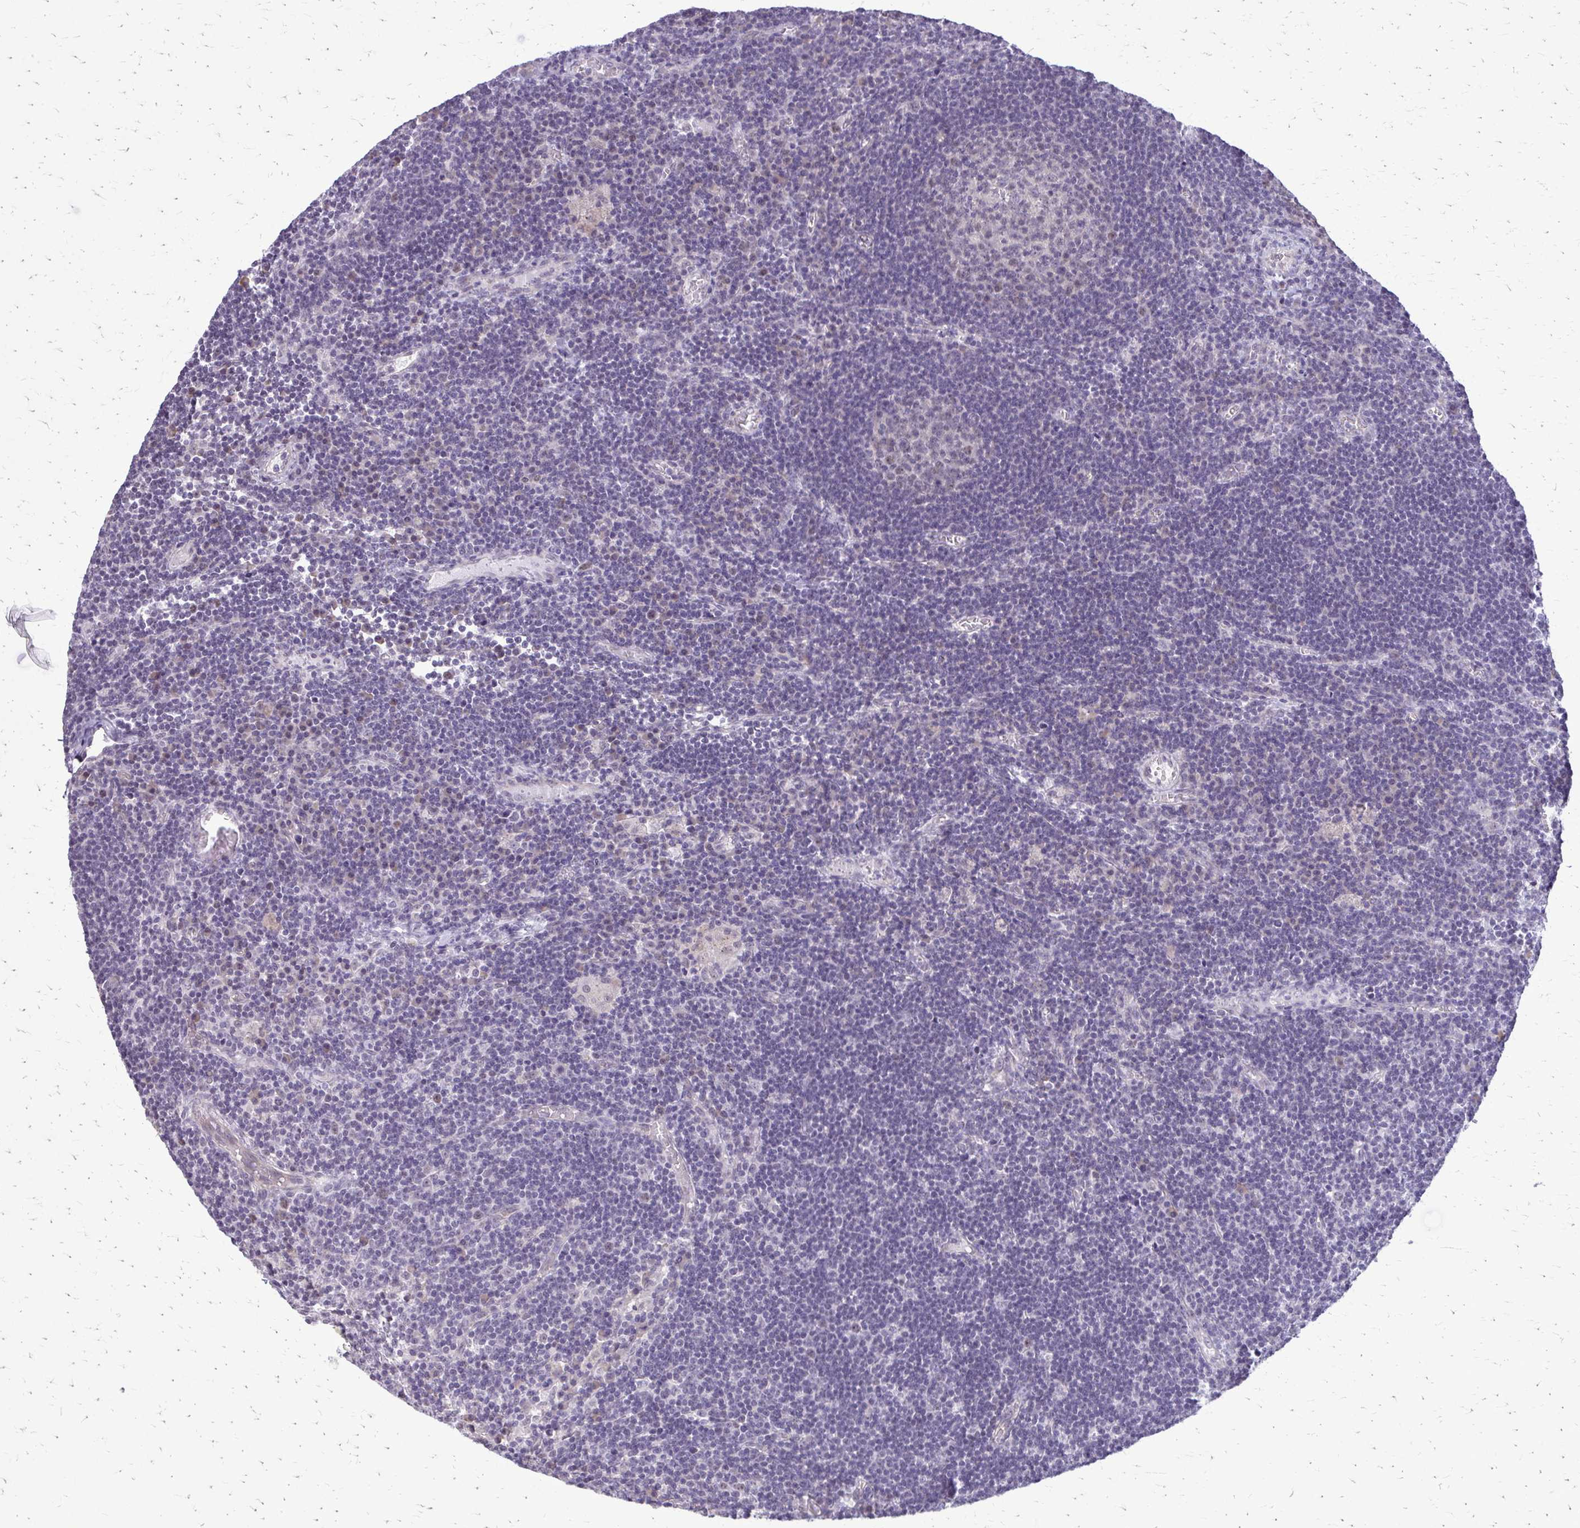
{"staining": {"intensity": "negative", "quantity": "none", "location": "none"}, "tissue": "lymph node", "cell_type": "Germinal center cells", "image_type": "normal", "snomed": [{"axis": "morphology", "description": "Normal tissue, NOS"}, {"axis": "topography", "description": "Lymph node"}], "caption": "Immunohistochemical staining of unremarkable lymph node reveals no significant positivity in germinal center cells.", "gene": "PLCB1", "patient": {"sex": "male", "age": 67}}